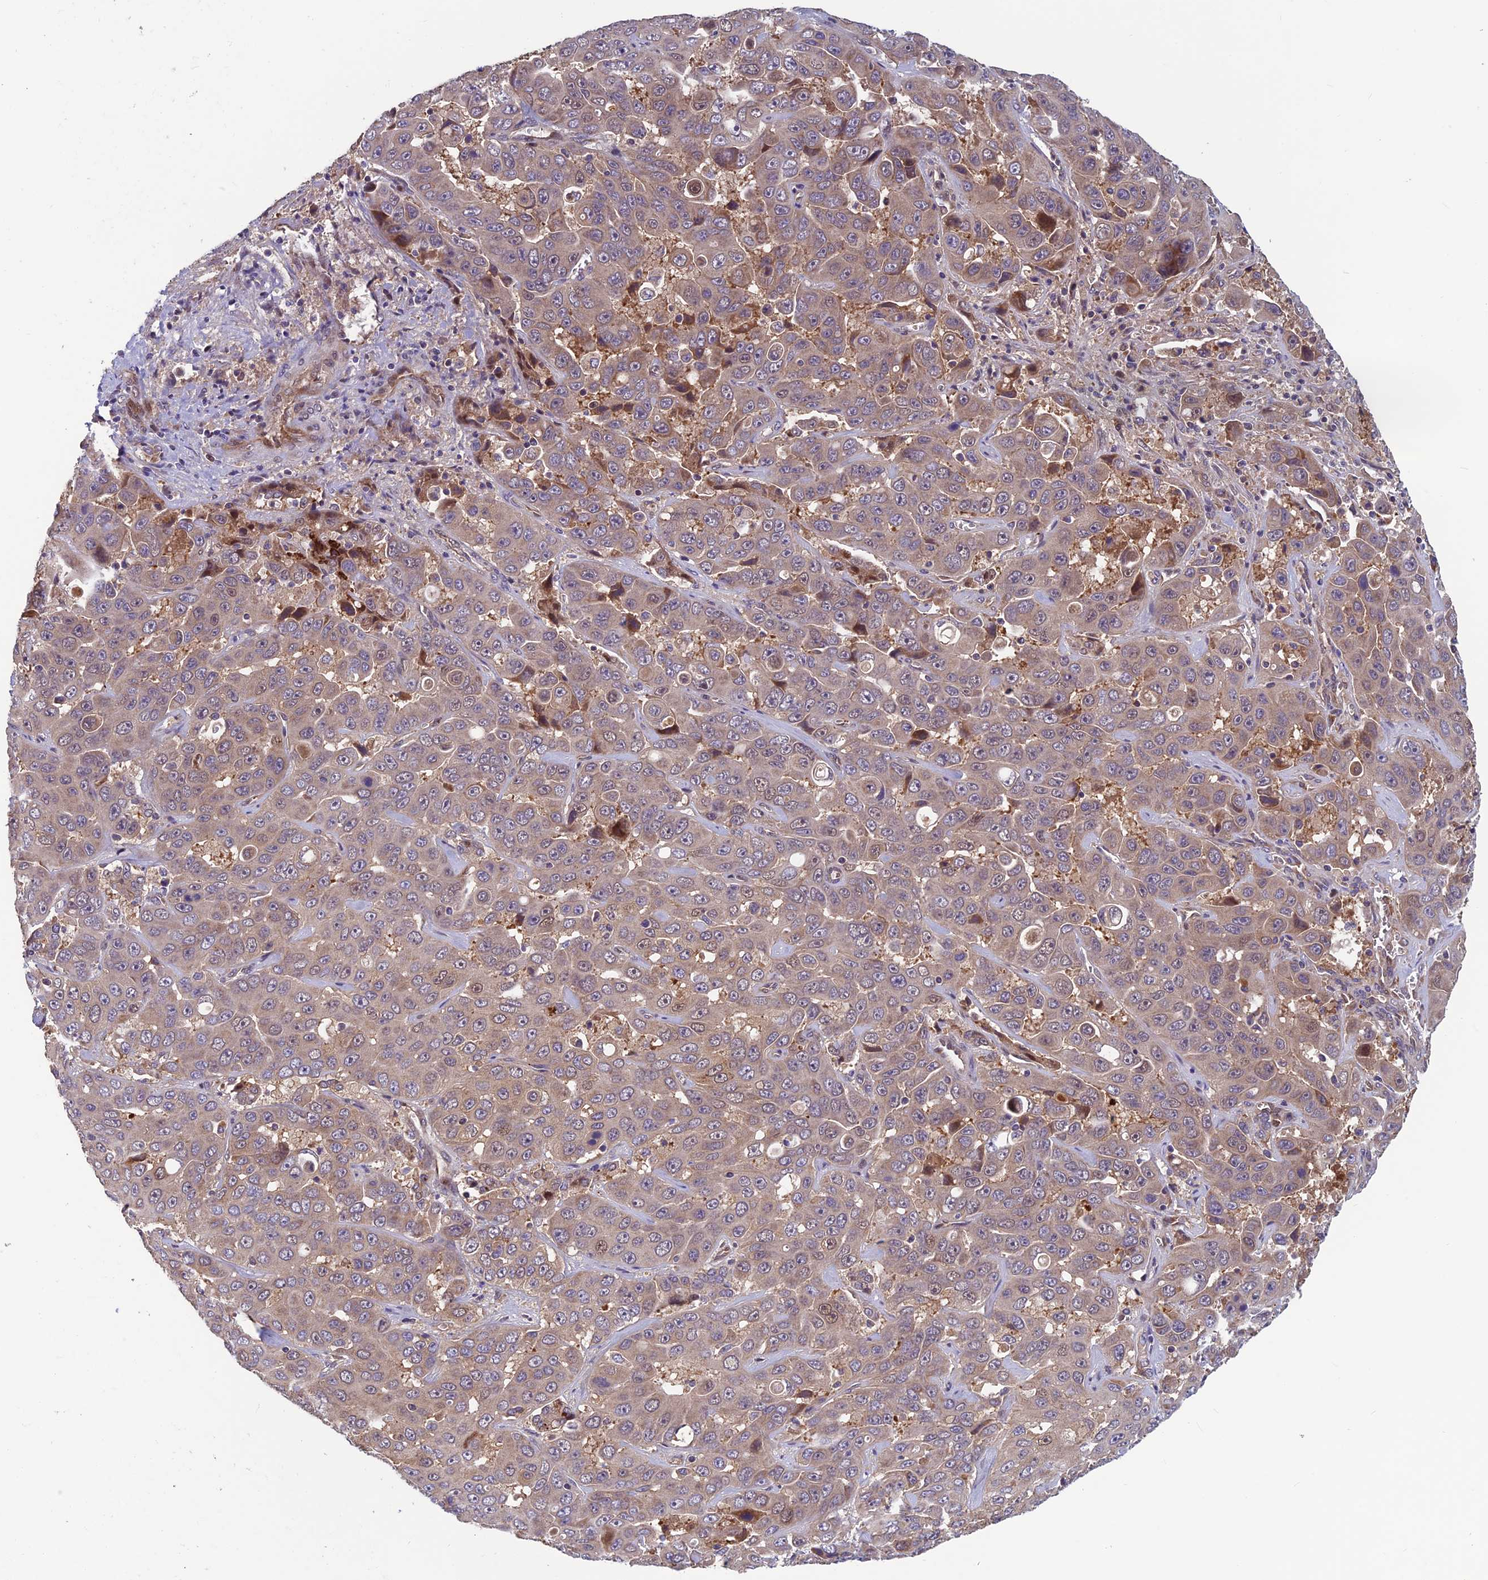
{"staining": {"intensity": "weak", "quantity": "<25%", "location": "nuclear"}, "tissue": "liver cancer", "cell_type": "Tumor cells", "image_type": "cancer", "snomed": [{"axis": "morphology", "description": "Cholangiocarcinoma"}, {"axis": "topography", "description": "Liver"}], "caption": "The photomicrograph demonstrates no significant staining in tumor cells of cholangiocarcinoma (liver).", "gene": "CCDC15", "patient": {"sex": "female", "age": 52}}